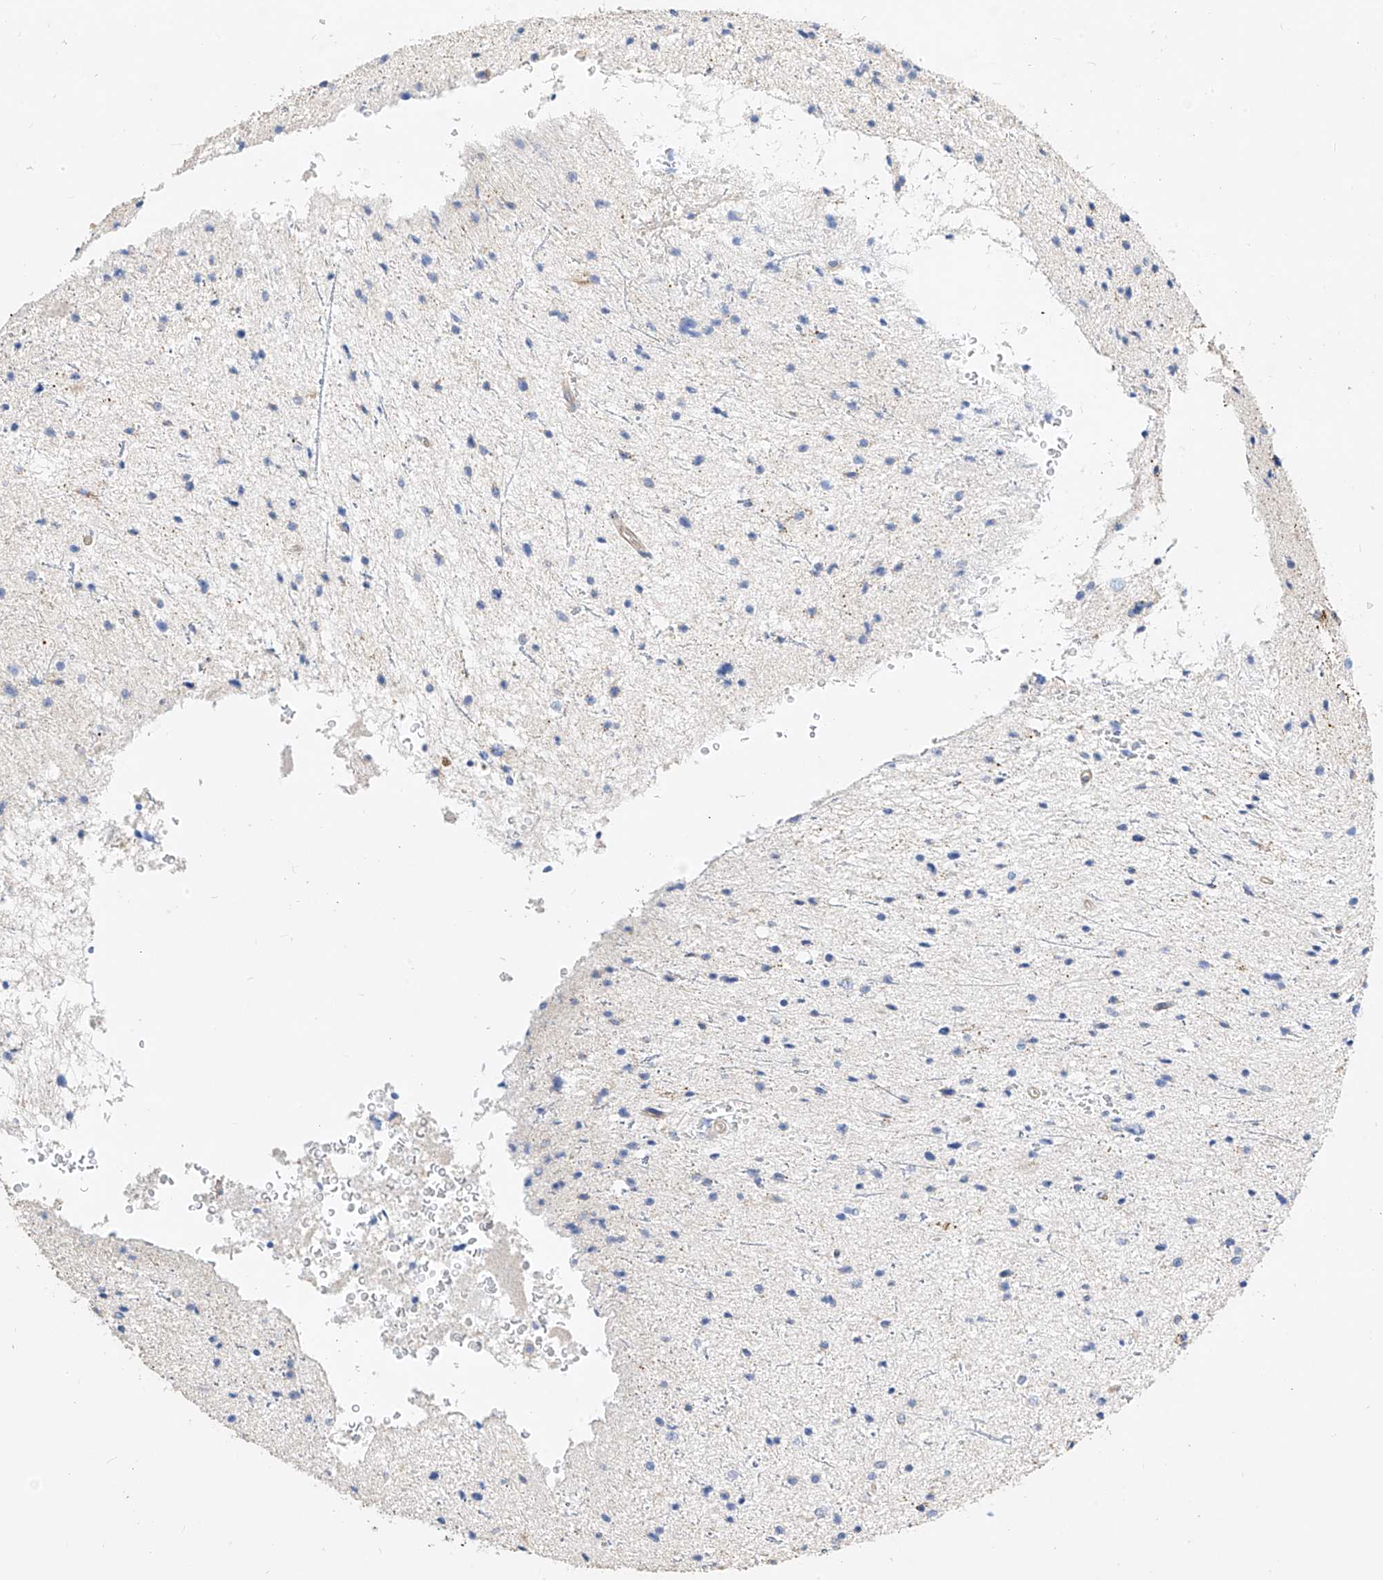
{"staining": {"intensity": "negative", "quantity": "none", "location": "none"}, "tissue": "glioma", "cell_type": "Tumor cells", "image_type": "cancer", "snomed": [{"axis": "morphology", "description": "Glioma, malignant, Low grade"}, {"axis": "topography", "description": "Brain"}], "caption": "This is an immunohistochemistry (IHC) photomicrograph of human malignant glioma (low-grade). There is no expression in tumor cells.", "gene": "SCGB2A1", "patient": {"sex": "female", "age": 37}}